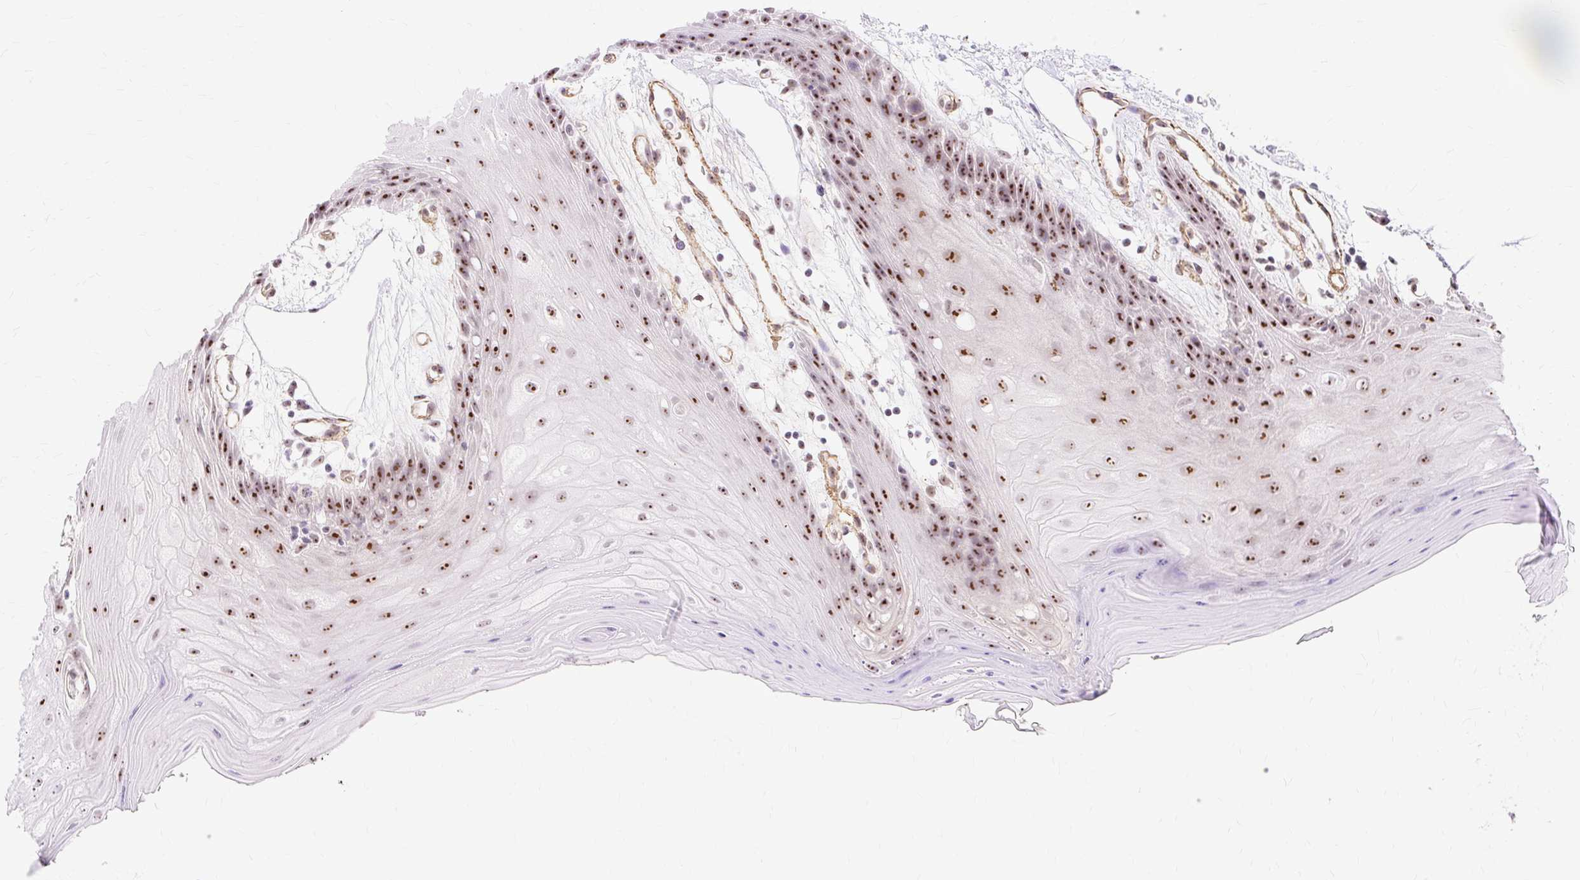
{"staining": {"intensity": "strong", "quantity": ">75%", "location": "nuclear"}, "tissue": "oral mucosa", "cell_type": "Squamous epithelial cells", "image_type": "normal", "snomed": [{"axis": "morphology", "description": "Normal tissue, NOS"}, {"axis": "topography", "description": "Oral tissue"}, {"axis": "topography", "description": "Tounge, NOS"}], "caption": "Protein expression analysis of benign oral mucosa shows strong nuclear staining in about >75% of squamous epithelial cells.", "gene": "OBP2A", "patient": {"sex": "female", "age": 59}}